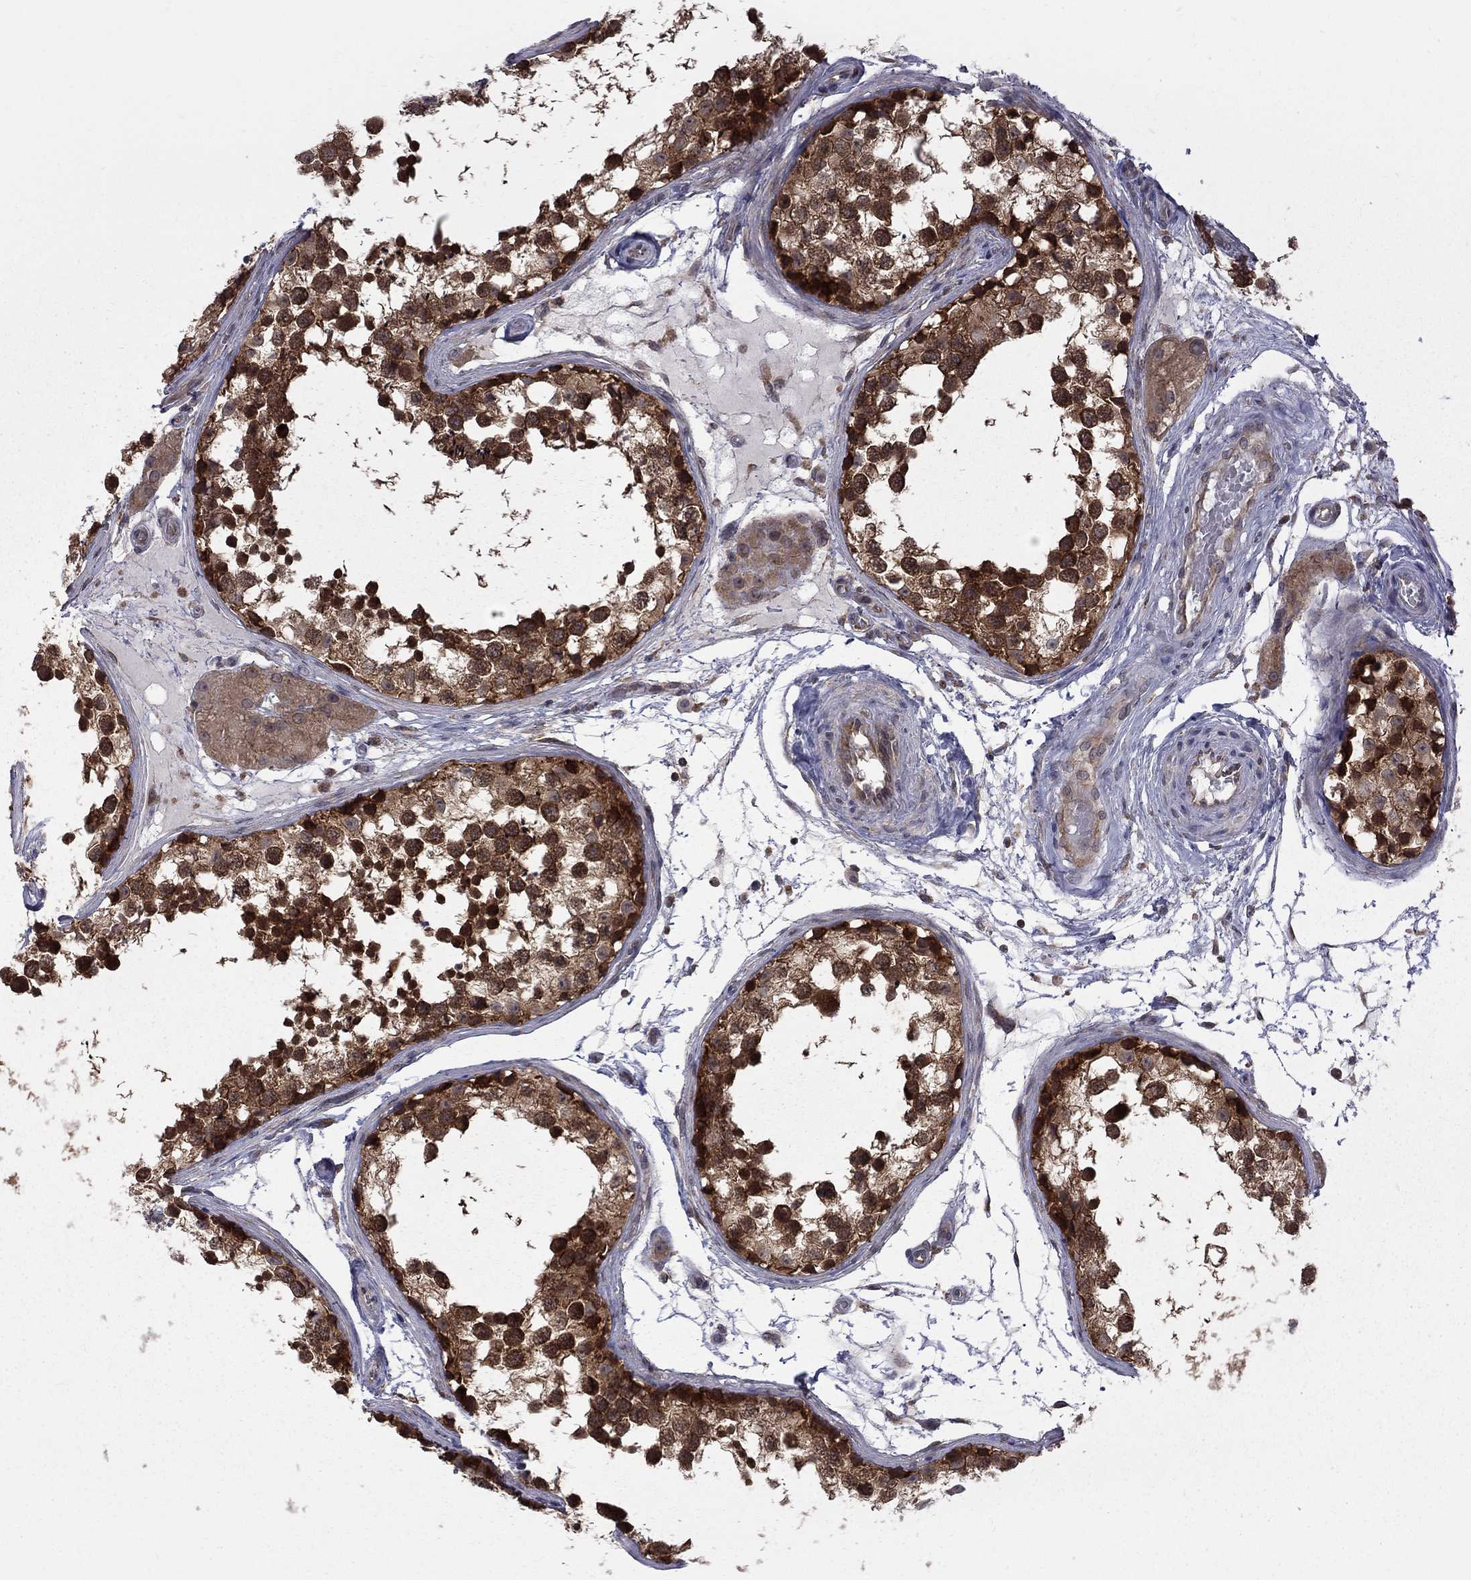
{"staining": {"intensity": "strong", "quantity": ">75%", "location": "cytoplasmic/membranous"}, "tissue": "testis", "cell_type": "Cells in seminiferous ducts", "image_type": "normal", "snomed": [{"axis": "morphology", "description": "Normal tissue, NOS"}, {"axis": "morphology", "description": "Seminoma, NOS"}, {"axis": "topography", "description": "Testis"}], "caption": "High-power microscopy captured an immunohistochemistry (IHC) micrograph of normal testis, revealing strong cytoplasmic/membranous positivity in about >75% of cells in seminiferous ducts.", "gene": "NAA50", "patient": {"sex": "male", "age": 65}}